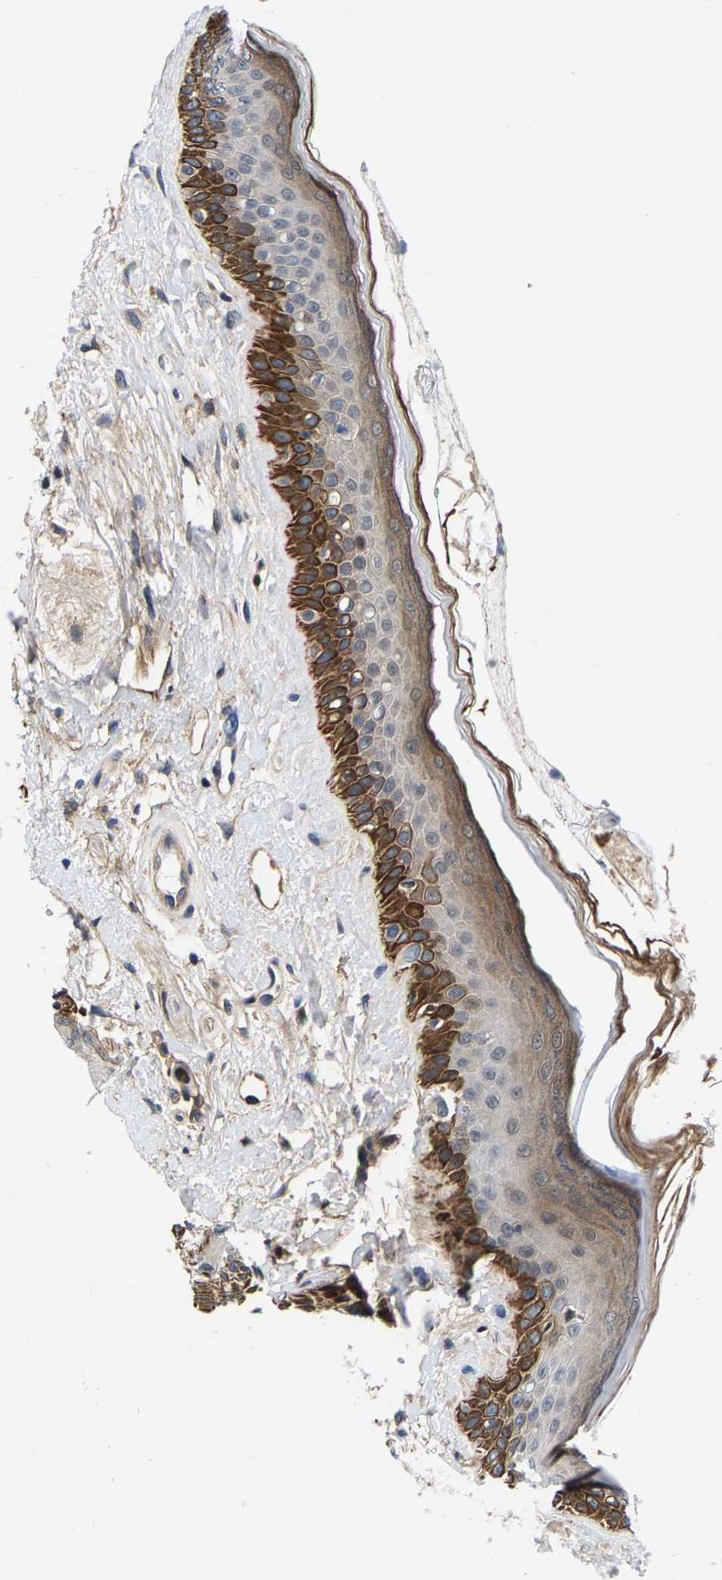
{"staining": {"intensity": "strong", "quantity": ">75%", "location": "cytoplasmic/membranous,nuclear"}, "tissue": "oral mucosa", "cell_type": "Squamous epithelial cells", "image_type": "normal", "snomed": [{"axis": "morphology", "description": "Normal tissue, NOS"}, {"axis": "topography", "description": "Skin"}, {"axis": "topography", "description": "Oral tissue"}], "caption": "Squamous epithelial cells demonstrate strong cytoplasmic/membranous,nuclear positivity in approximately >75% of cells in benign oral mucosa.", "gene": "GTPBP10", "patient": {"sex": "male", "age": 84}}